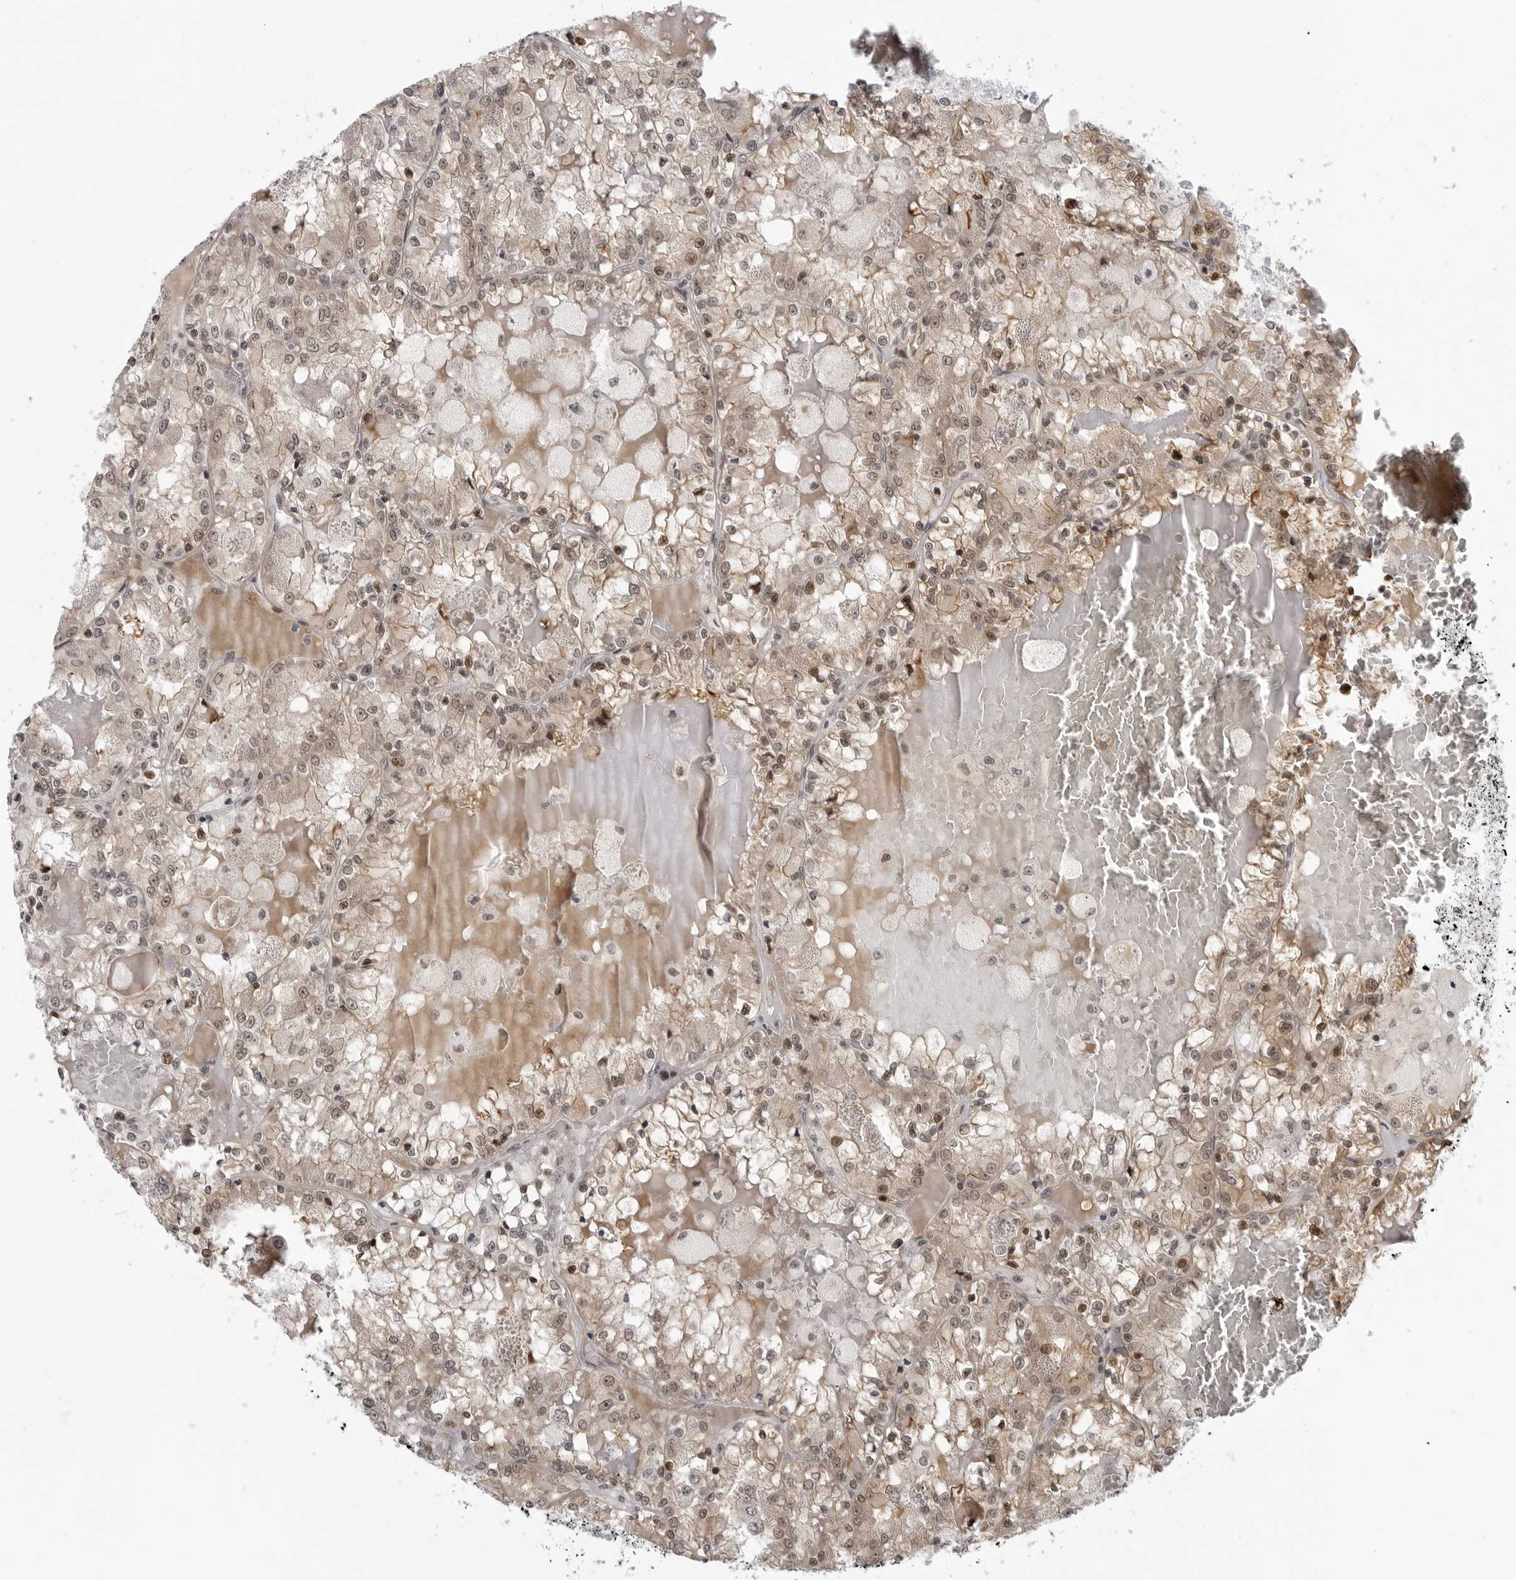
{"staining": {"intensity": "moderate", "quantity": ">75%", "location": "cytoplasmic/membranous,nuclear"}, "tissue": "renal cancer", "cell_type": "Tumor cells", "image_type": "cancer", "snomed": [{"axis": "morphology", "description": "Adenocarcinoma, NOS"}, {"axis": "topography", "description": "Kidney"}], "caption": "Brown immunohistochemical staining in renal cancer (adenocarcinoma) shows moderate cytoplasmic/membranous and nuclear staining in about >75% of tumor cells.", "gene": "ALPK2", "patient": {"sex": "female", "age": 56}}